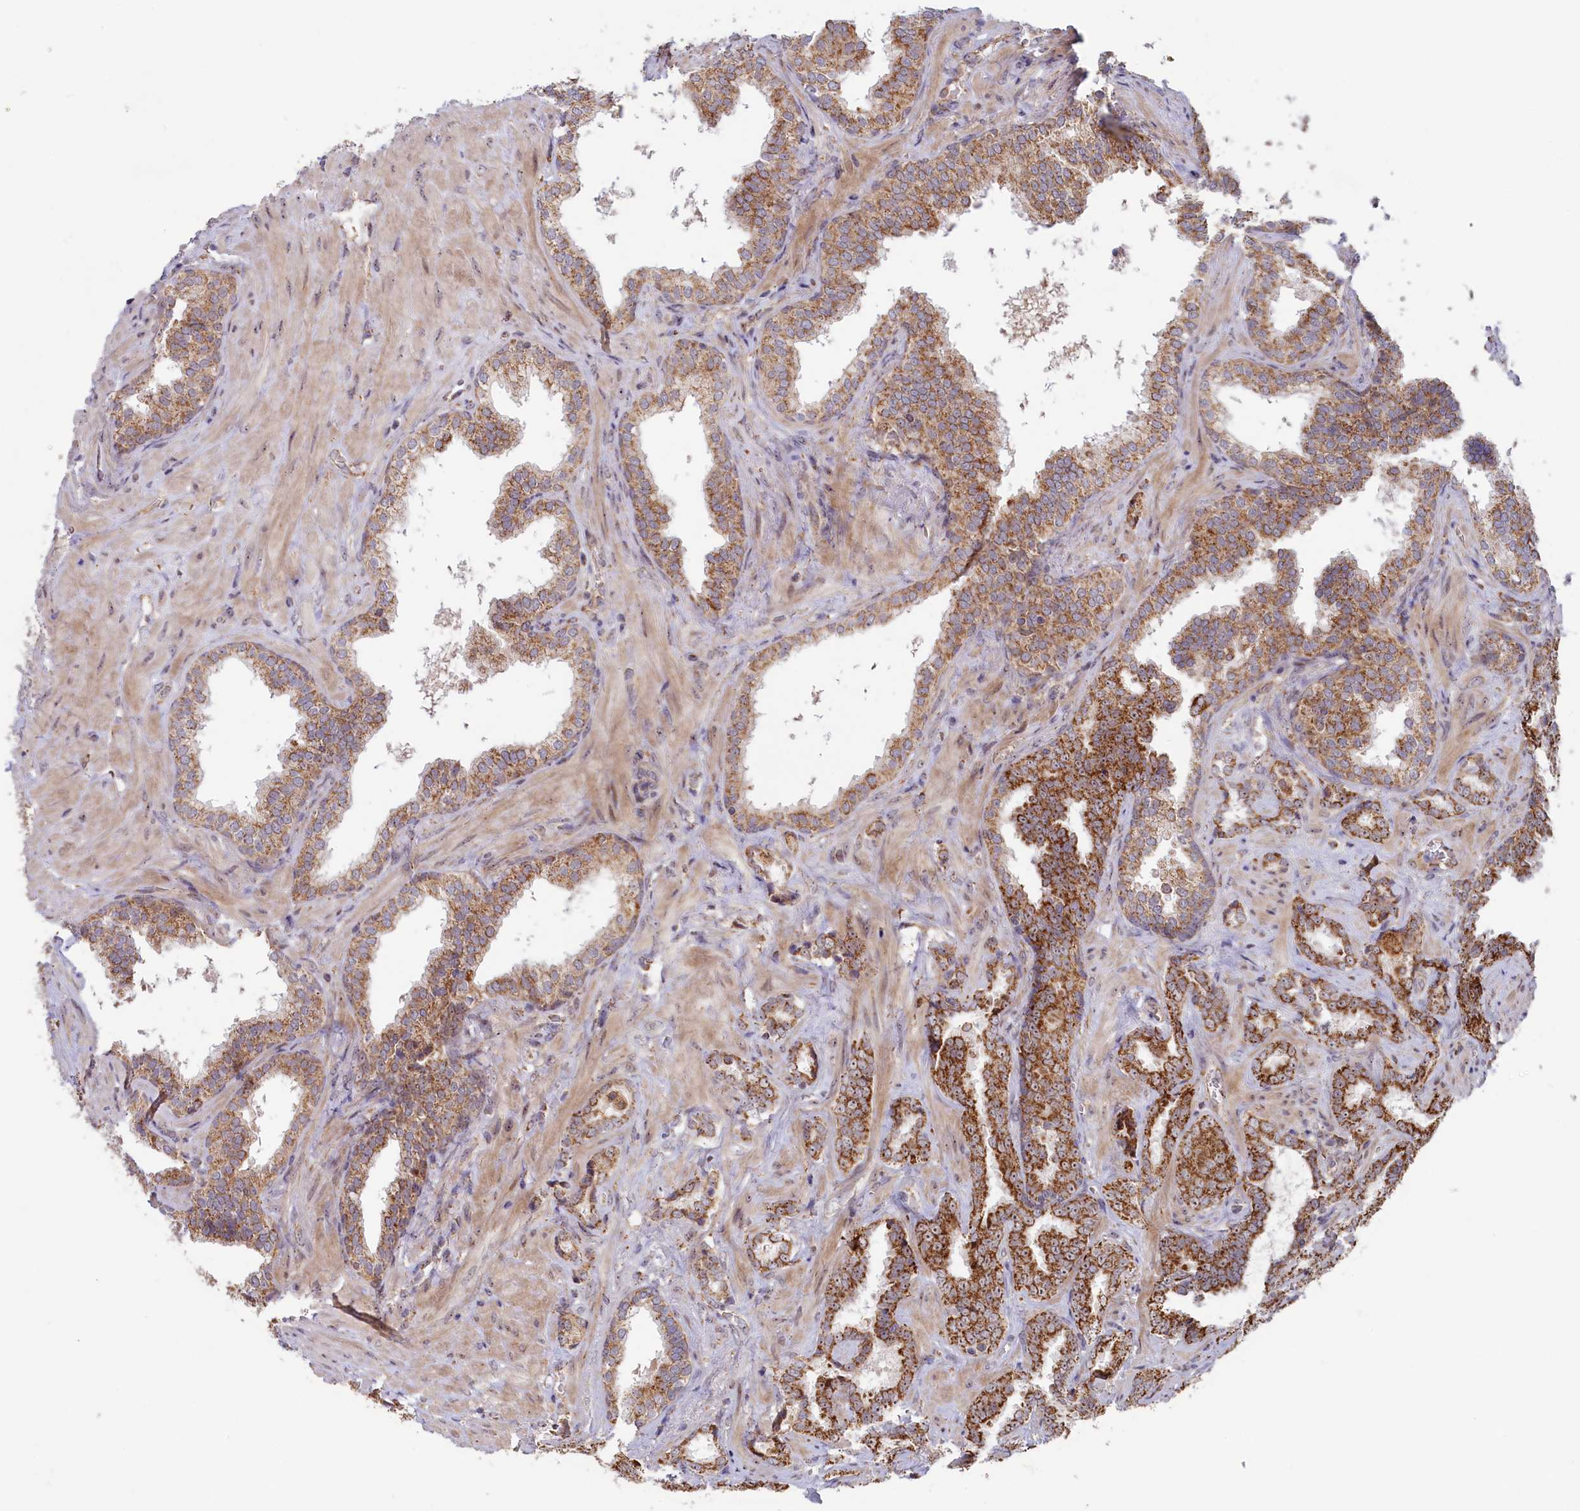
{"staining": {"intensity": "moderate", "quantity": ">75%", "location": "cytoplasmic/membranous"}, "tissue": "prostate cancer", "cell_type": "Tumor cells", "image_type": "cancer", "snomed": [{"axis": "morphology", "description": "Adenocarcinoma, High grade"}, {"axis": "topography", "description": "Prostate and seminal vesicle, NOS"}], "caption": "A brown stain shows moderate cytoplasmic/membranous staining of a protein in adenocarcinoma (high-grade) (prostate) tumor cells.", "gene": "DUS3L", "patient": {"sex": "male", "age": 67}}